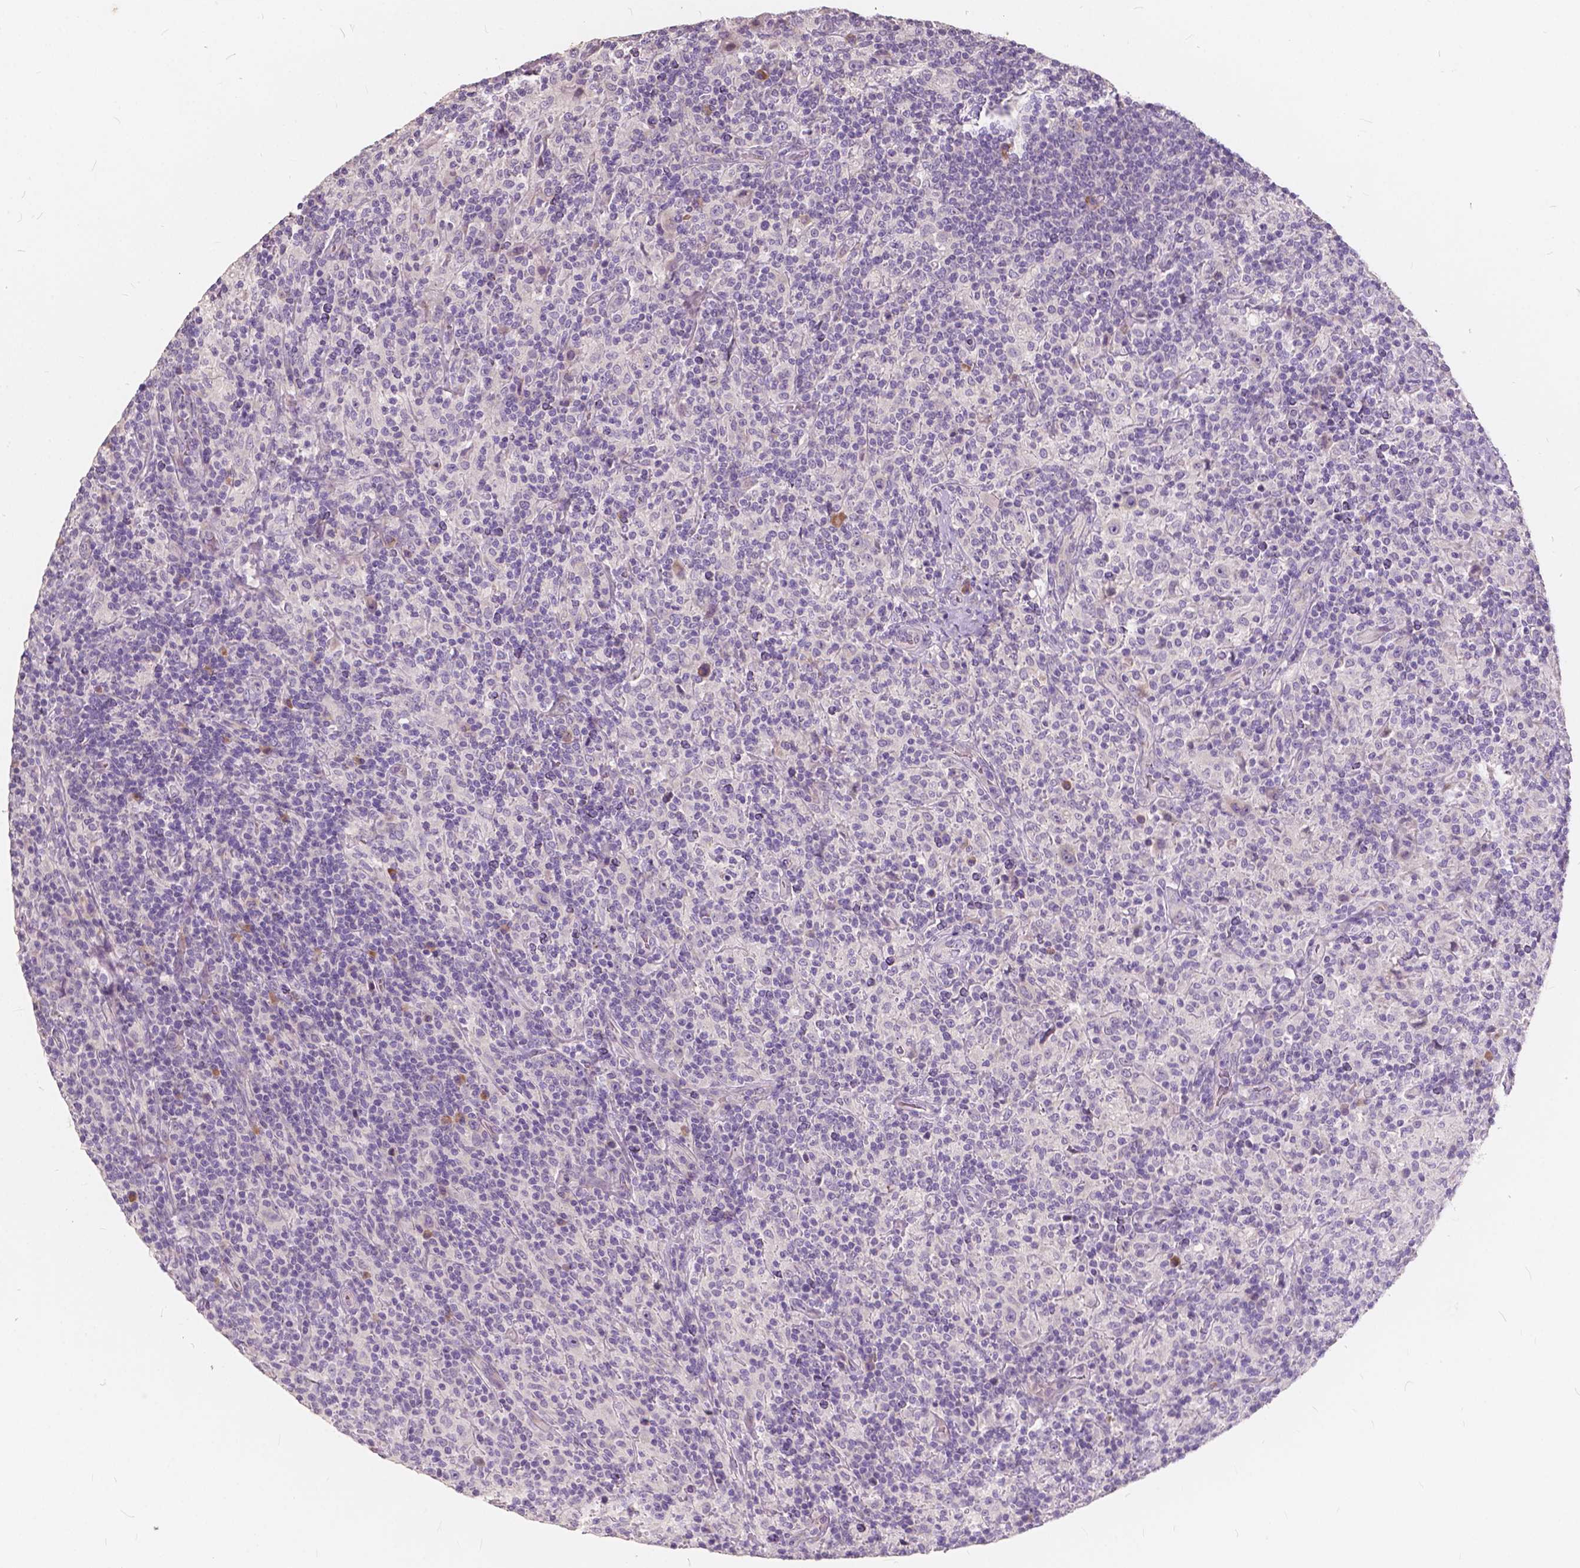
{"staining": {"intensity": "negative", "quantity": "none", "location": "none"}, "tissue": "lymphoma", "cell_type": "Tumor cells", "image_type": "cancer", "snomed": [{"axis": "morphology", "description": "Hodgkin's disease, NOS"}, {"axis": "topography", "description": "Lymph node"}], "caption": "Tumor cells show no significant protein staining in lymphoma. The staining is performed using DAB (3,3'-diaminobenzidine) brown chromogen with nuclei counter-stained in using hematoxylin.", "gene": "SLC7A8", "patient": {"sex": "male", "age": 70}}